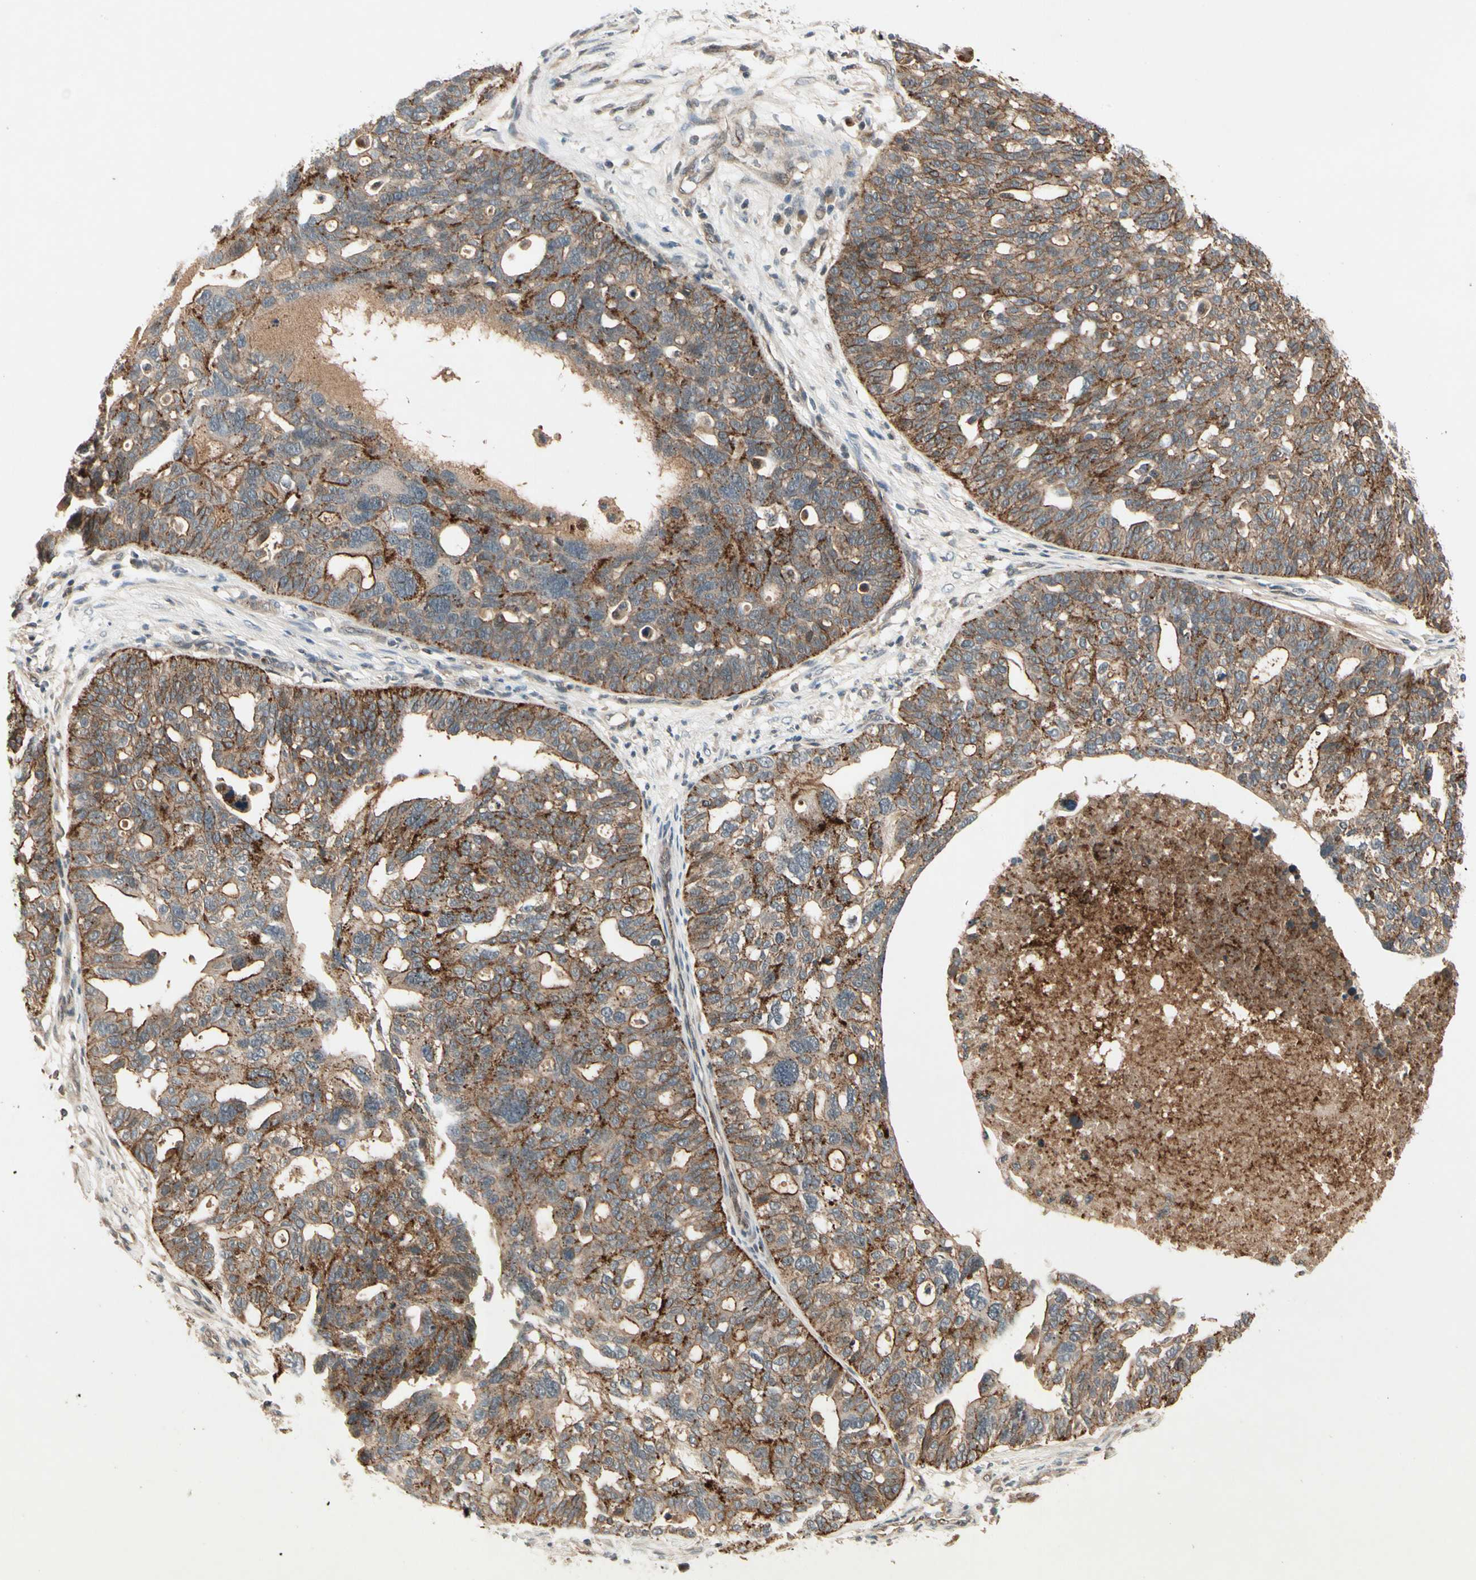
{"staining": {"intensity": "strong", "quantity": "25%-75%", "location": "cytoplasmic/membranous"}, "tissue": "ovarian cancer", "cell_type": "Tumor cells", "image_type": "cancer", "snomed": [{"axis": "morphology", "description": "Cystadenocarcinoma, serous, NOS"}, {"axis": "topography", "description": "Ovary"}], "caption": "Immunohistochemical staining of human serous cystadenocarcinoma (ovarian) displays high levels of strong cytoplasmic/membranous protein staining in about 25%-75% of tumor cells. The staining was performed using DAB (3,3'-diaminobenzidine), with brown indicating positive protein expression. Nuclei are stained blue with hematoxylin.", "gene": "FLOT1", "patient": {"sex": "female", "age": 59}}